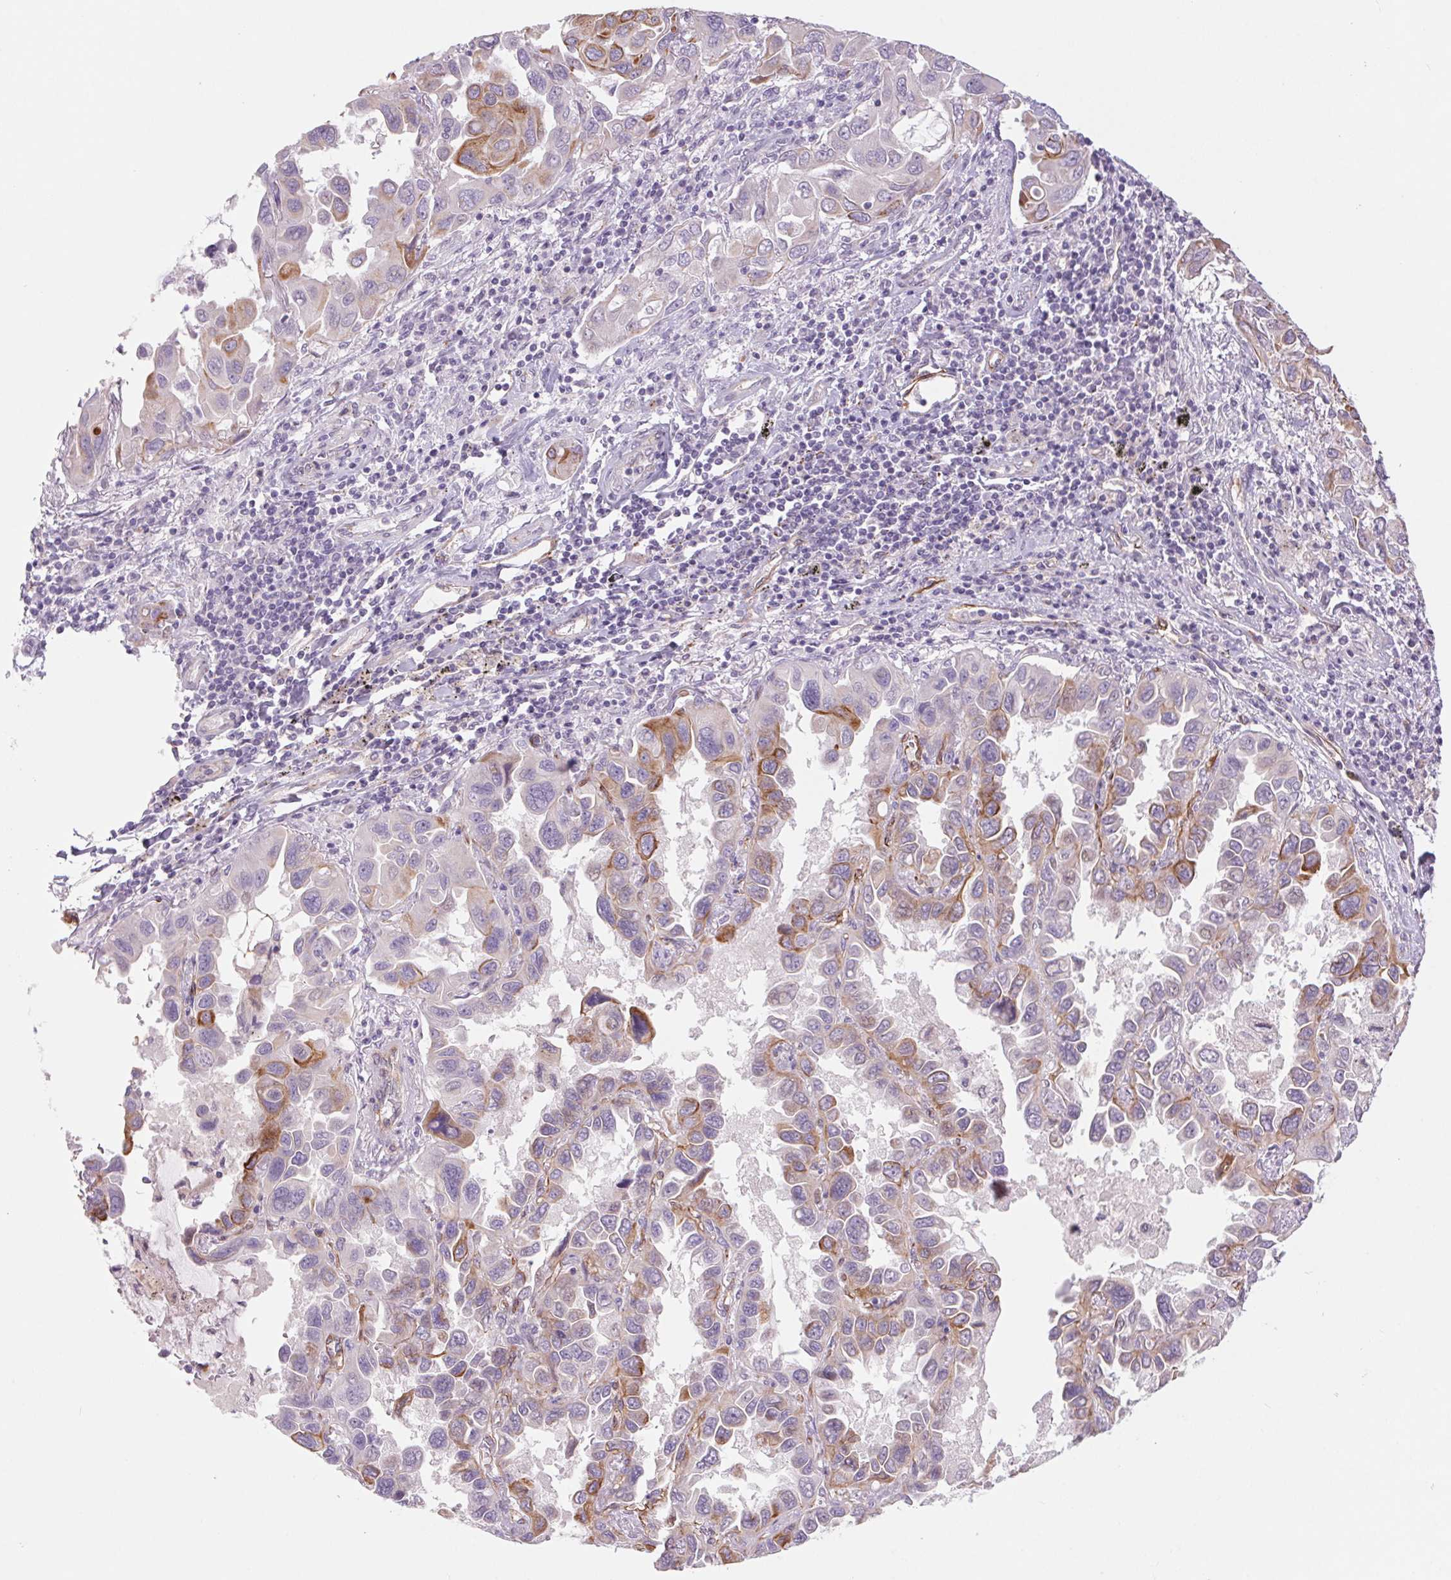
{"staining": {"intensity": "moderate", "quantity": "<25%", "location": "cytoplasmic/membranous"}, "tissue": "lung cancer", "cell_type": "Tumor cells", "image_type": "cancer", "snomed": [{"axis": "morphology", "description": "Adenocarcinoma, NOS"}, {"axis": "topography", "description": "Lung"}], "caption": "The photomicrograph displays staining of lung cancer (adenocarcinoma), revealing moderate cytoplasmic/membranous protein staining (brown color) within tumor cells.", "gene": "MS4A13", "patient": {"sex": "male", "age": 64}}